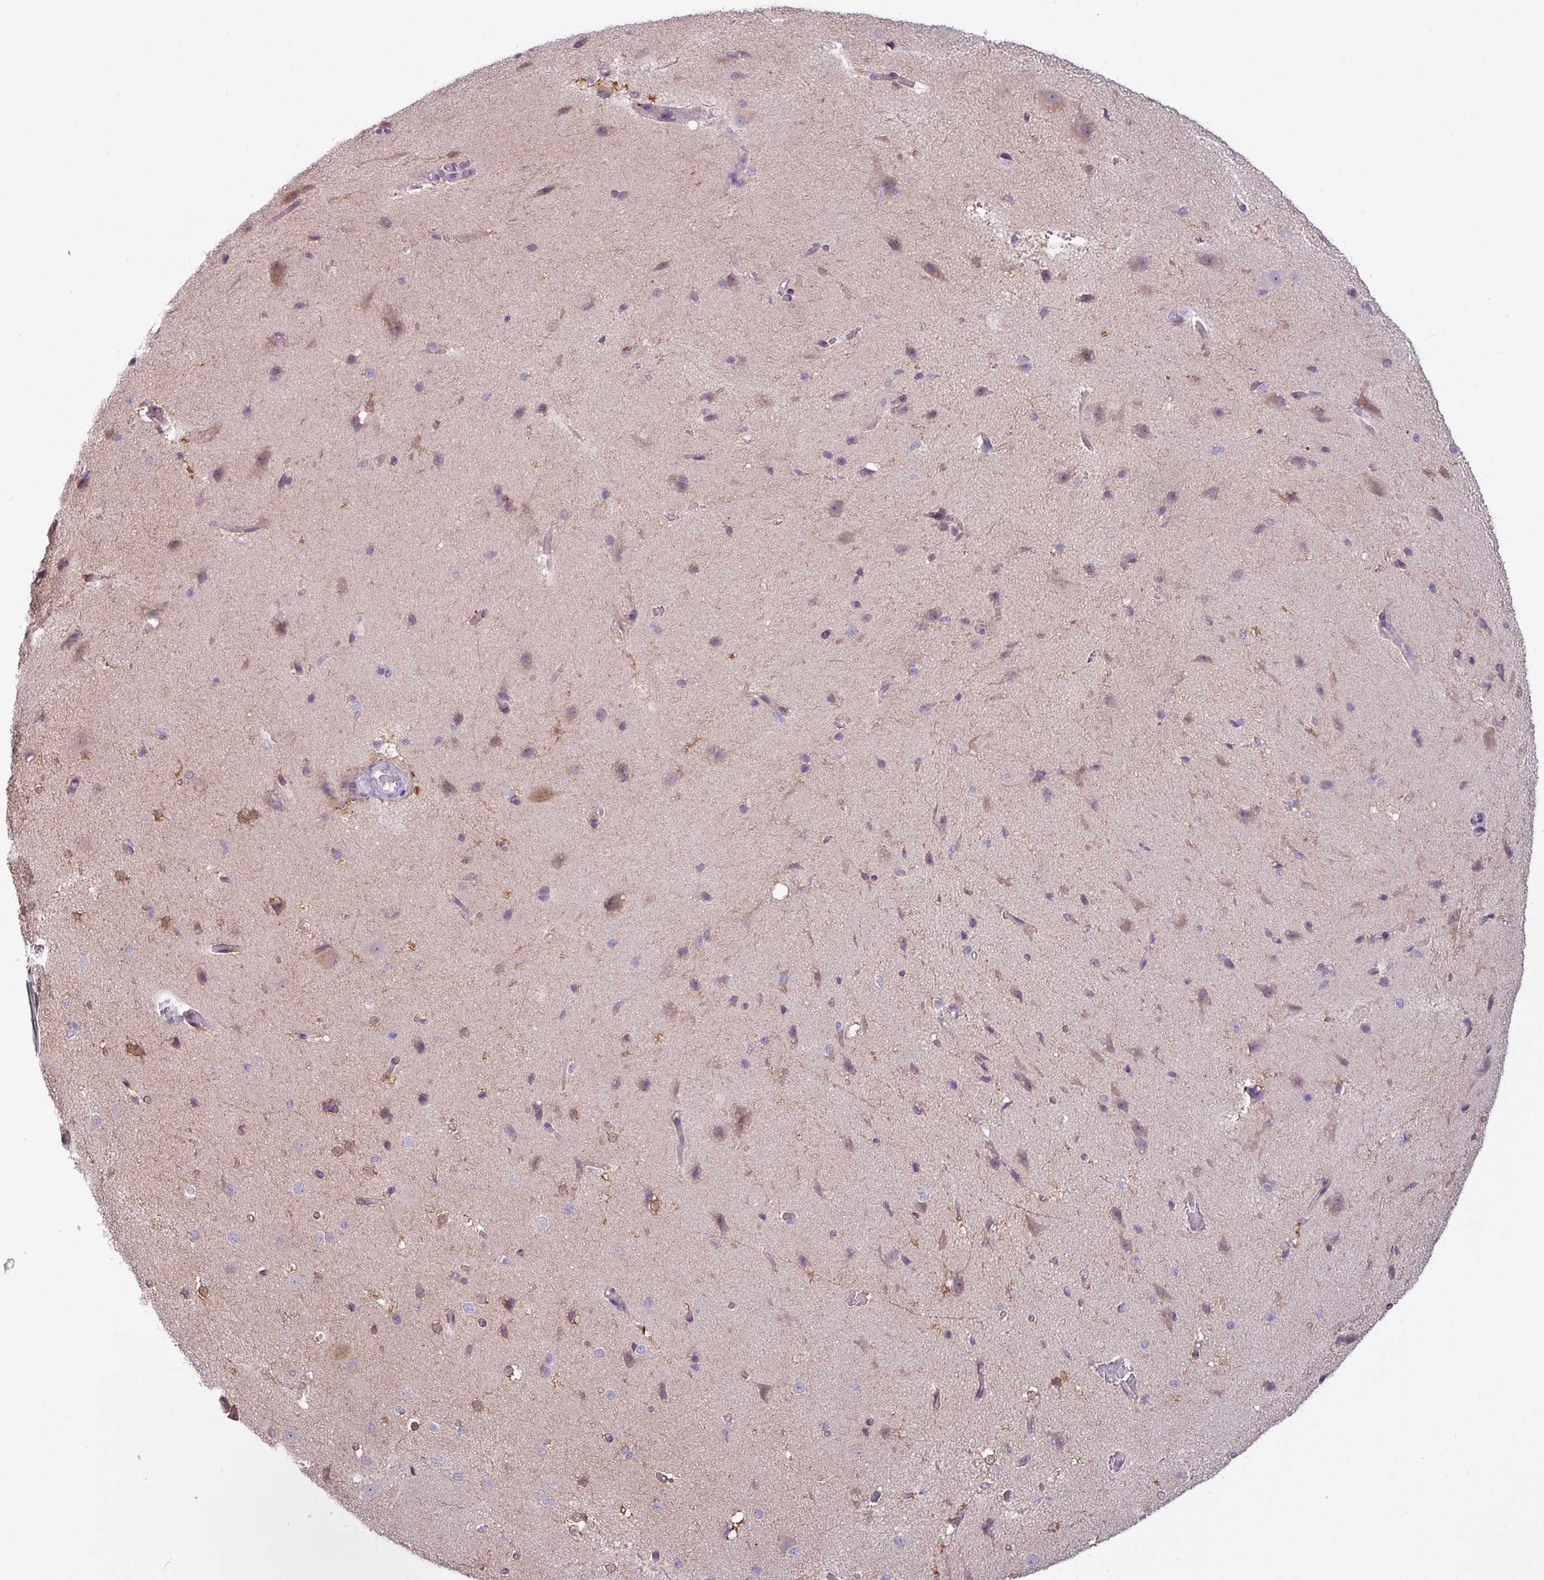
{"staining": {"intensity": "negative", "quantity": "none", "location": "none"}, "tissue": "cerebral cortex", "cell_type": "Endothelial cells", "image_type": "normal", "snomed": [{"axis": "morphology", "description": "Normal tissue, NOS"}, {"axis": "morphology", "description": "Inflammation, NOS"}, {"axis": "topography", "description": "Cerebral cortex"}], "caption": "Immunohistochemistry image of unremarkable cerebral cortex: human cerebral cortex stained with DAB (3,3'-diaminobenzidine) demonstrates no significant protein staining in endothelial cells. (DAB (3,3'-diaminobenzidine) immunohistochemistry with hematoxylin counter stain).", "gene": "STIMATE", "patient": {"sex": "male", "age": 6}}